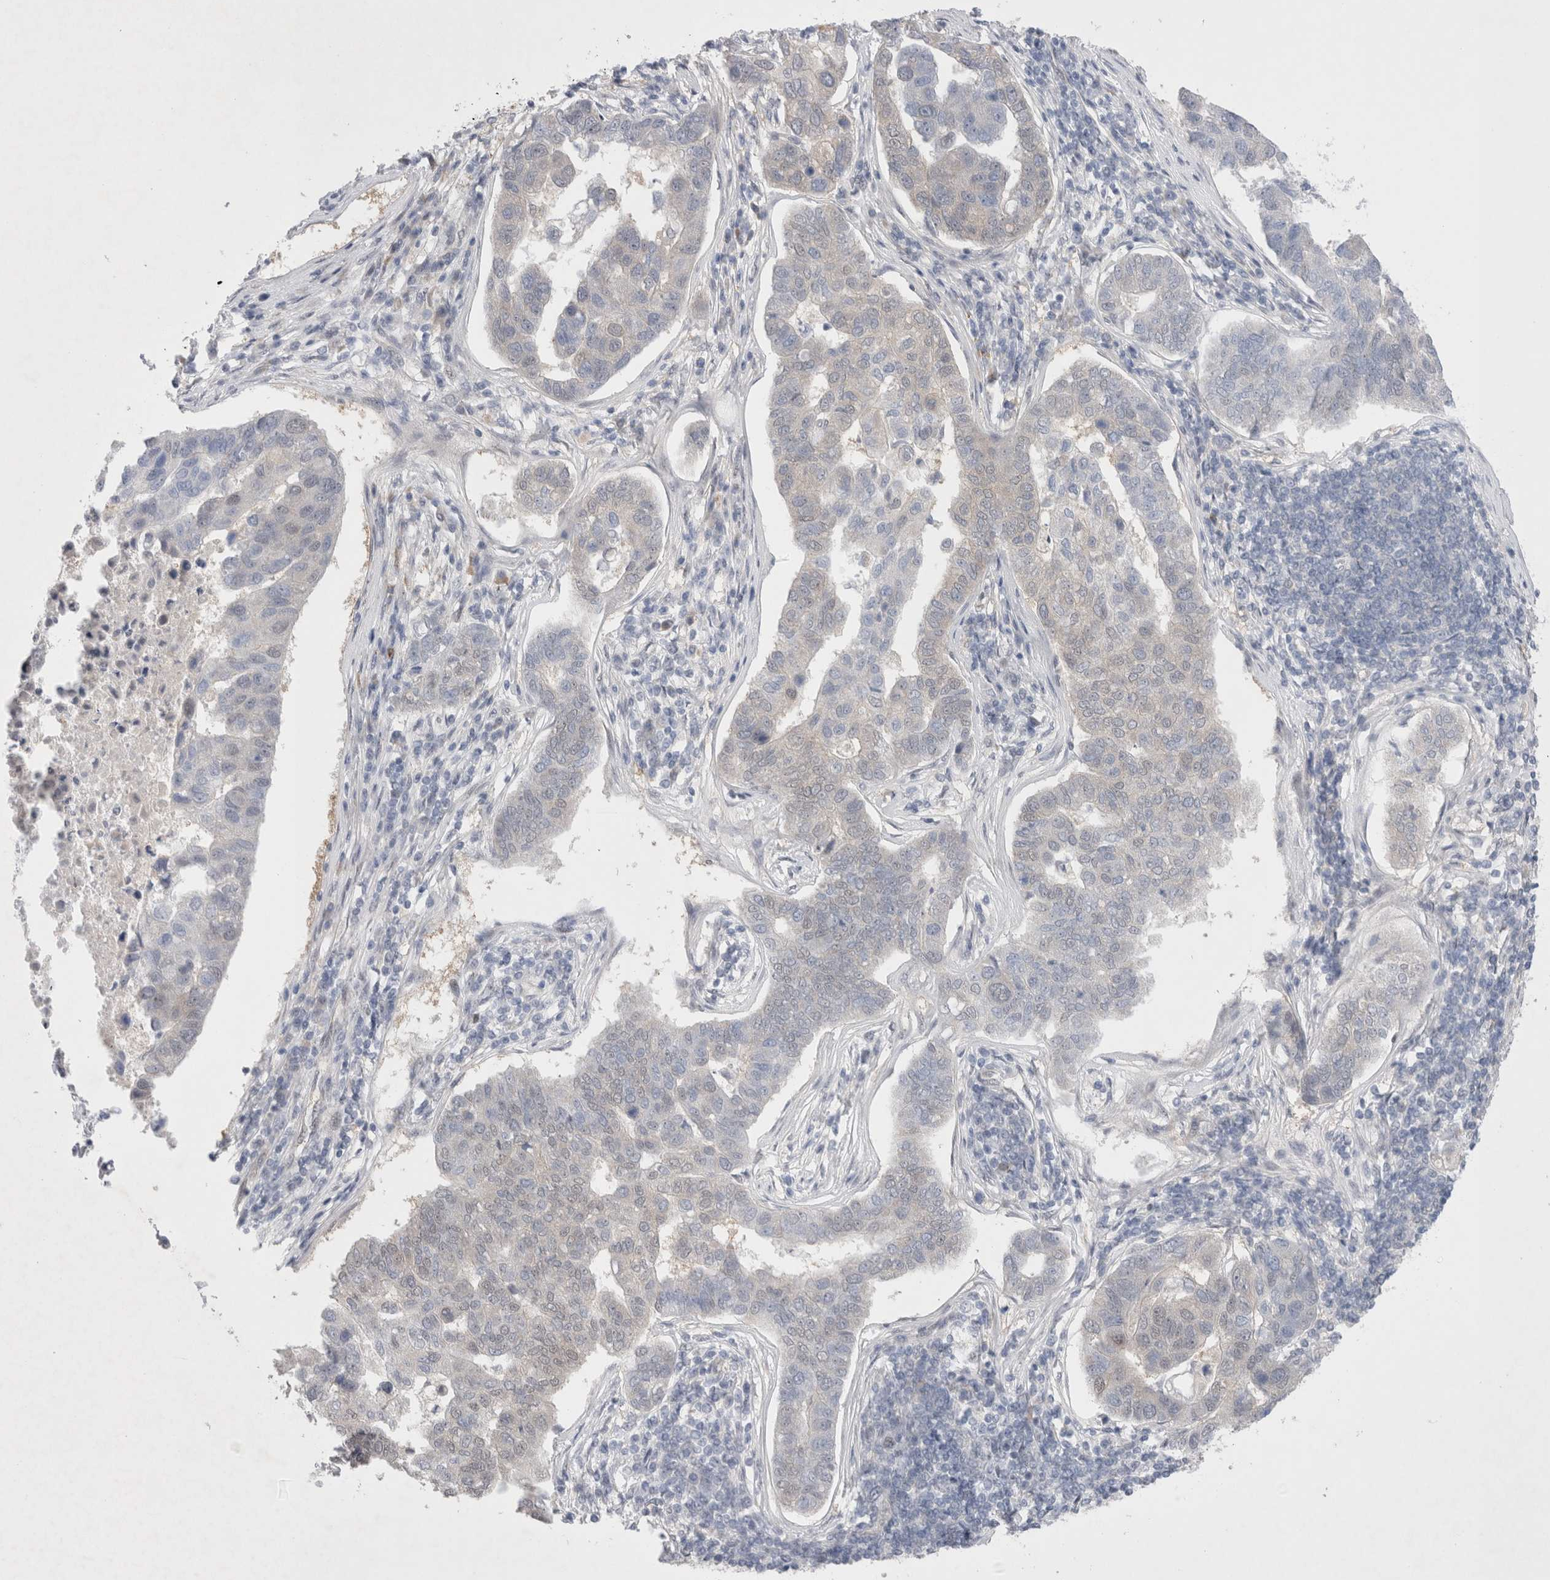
{"staining": {"intensity": "negative", "quantity": "none", "location": "none"}, "tissue": "pancreatic cancer", "cell_type": "Tumor cells", "image_type": "cancer", "snomed": [{"axis": "morphology", "description": "Adenocarcinoma, NOS"}, {"axis": "topography", "description": "Pancreas"}], "caption": "Immunohistochemistry (IHC) of human pancreatic cancer displays no expression in tumor cells.", "gene": "WIPF2", "patient": {"sex": "female", "age": 61}}